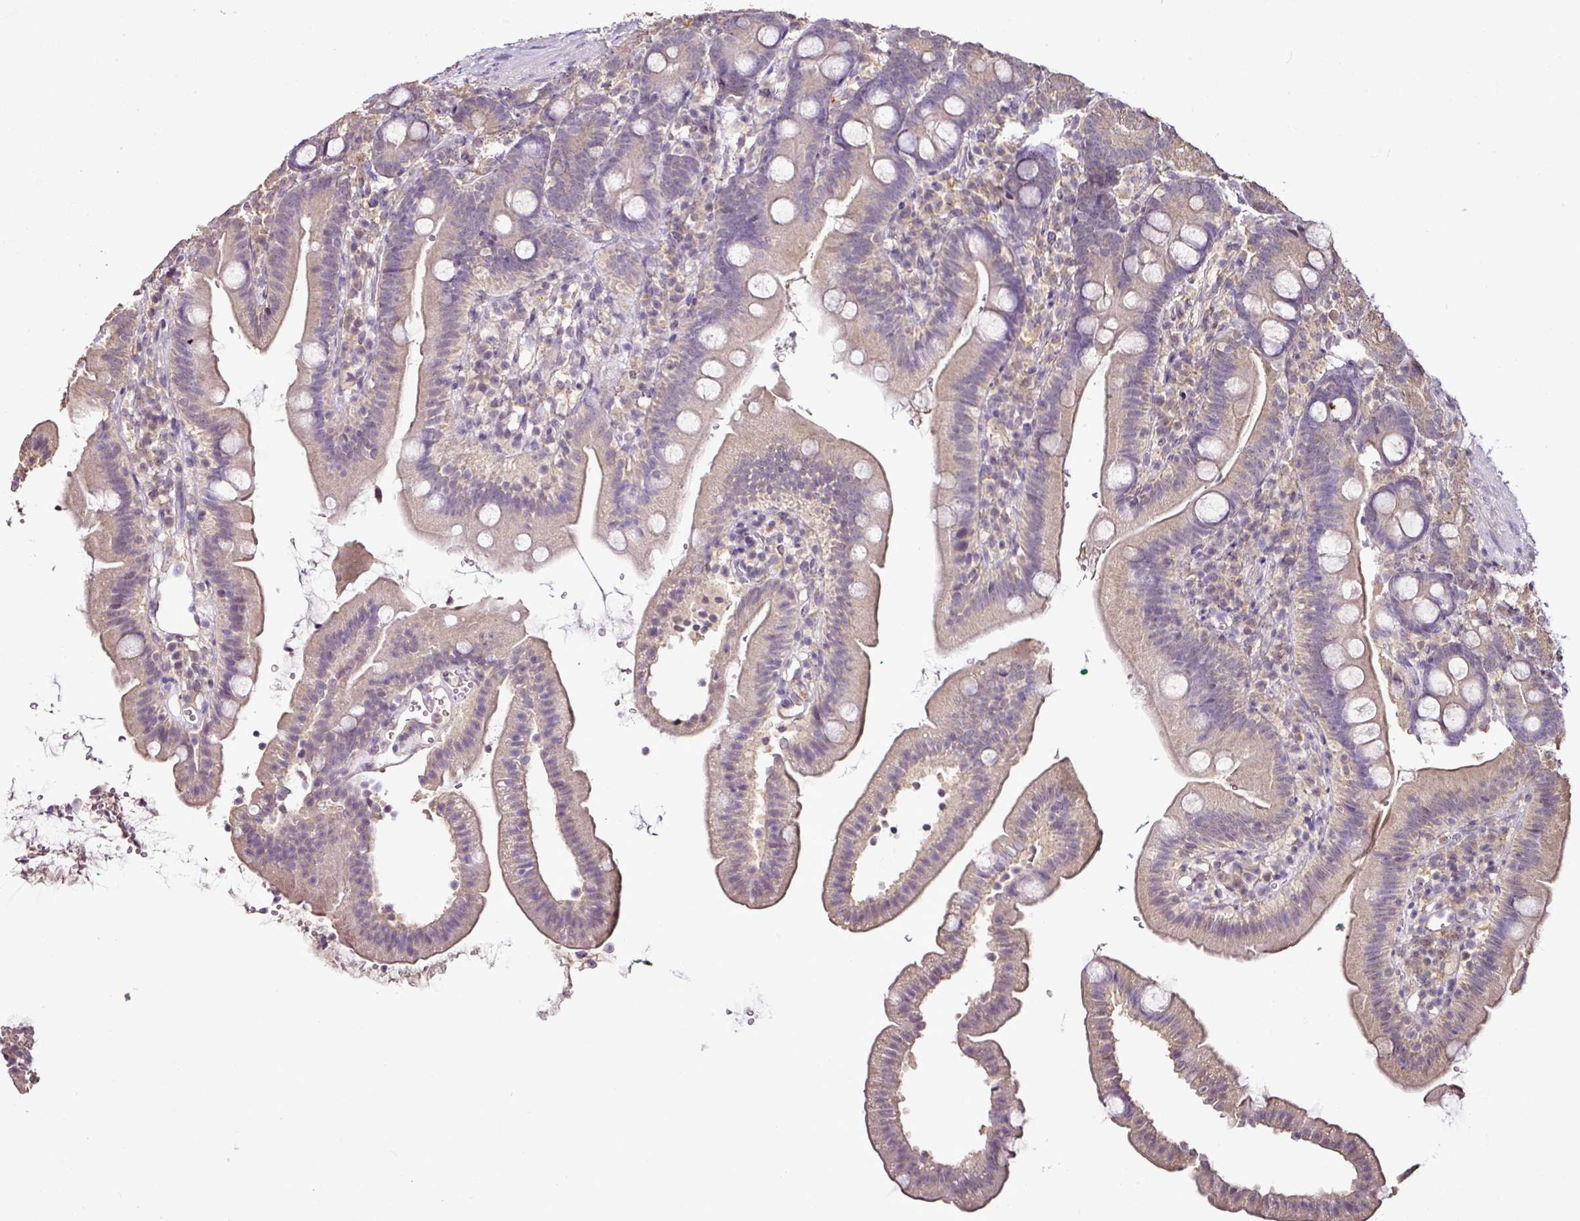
{"staining": {"intensity": "weak", "quantity": "25%-75%", "location": "cytoplasmic/membranous"}, "tissue": "duodenum", "cell_type": "Glandular cells", "image_type": "normal", "snomed": [{"axis": "morphology", "description": "Normal tissue, NOS"}, {"axis": "topography", "description": "Duodenum"}], "caption": "Protein positivity by IHC demonstrates weak cytoplasmic/membranous expression in about 25%-75% of glandular cells in unremarkable duodenum.", "gene": "RPL38", "patient": {"sex": "female", "age": 67}}